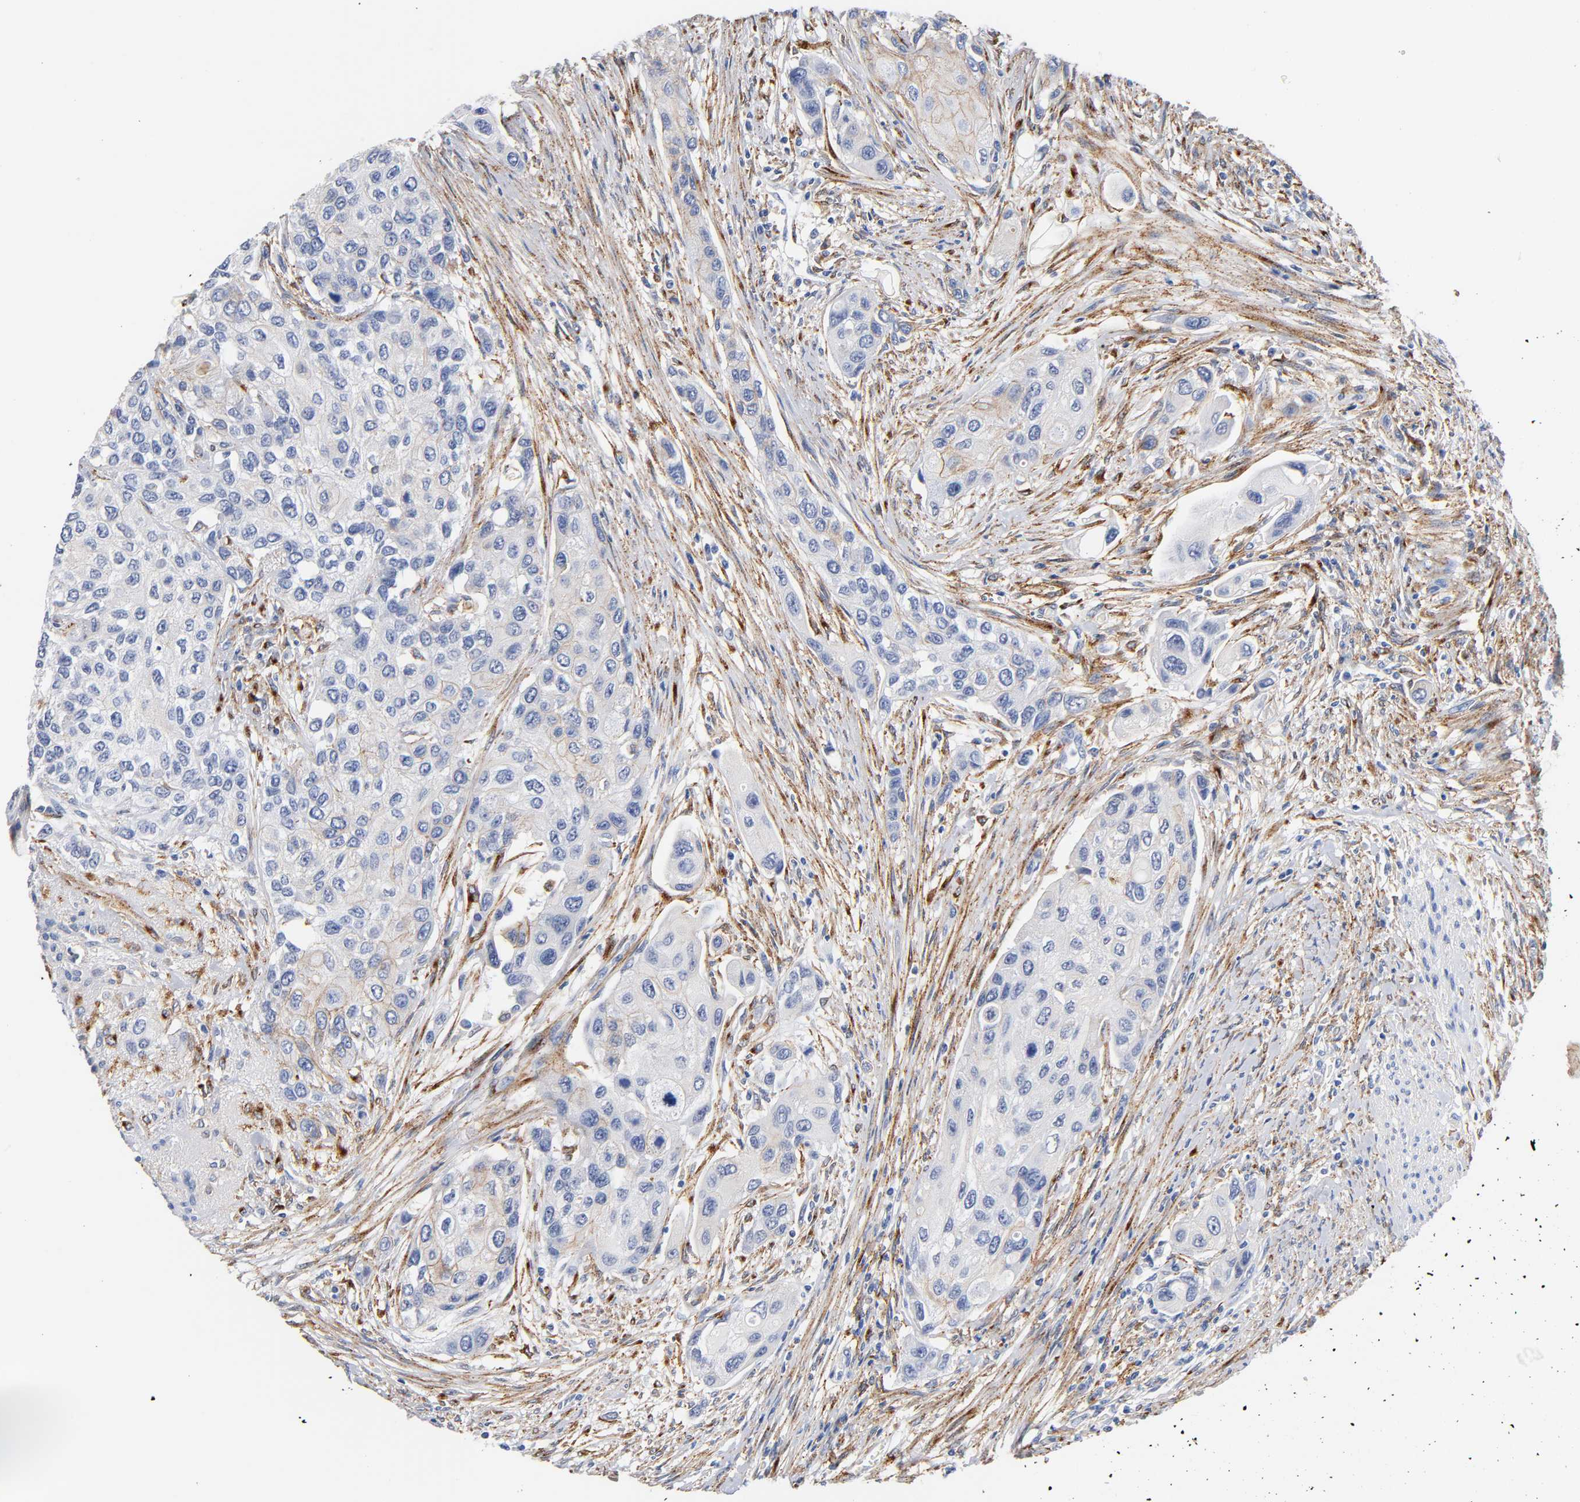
{"staining": {"intensity": "negative", "quantity": "none", "location": "none"}, "tissue": "urothelial cancer", "cell_type": "Tumor cells", "image_type": "cancer", "snomed": [{"axis": "morphology", "description": "Urothelial carcinoma, High grade"}, {"axis": "topography", "description": "Urinary bladder"}], "caption": "Immunohistochemistry photomicrograph of urothelial carcinoma (high-grade) stained for a protein (brown), which displays no positivity in tumor cells.", "gene": "LRP1", "patient": {"sex": "female", "age": 56}}